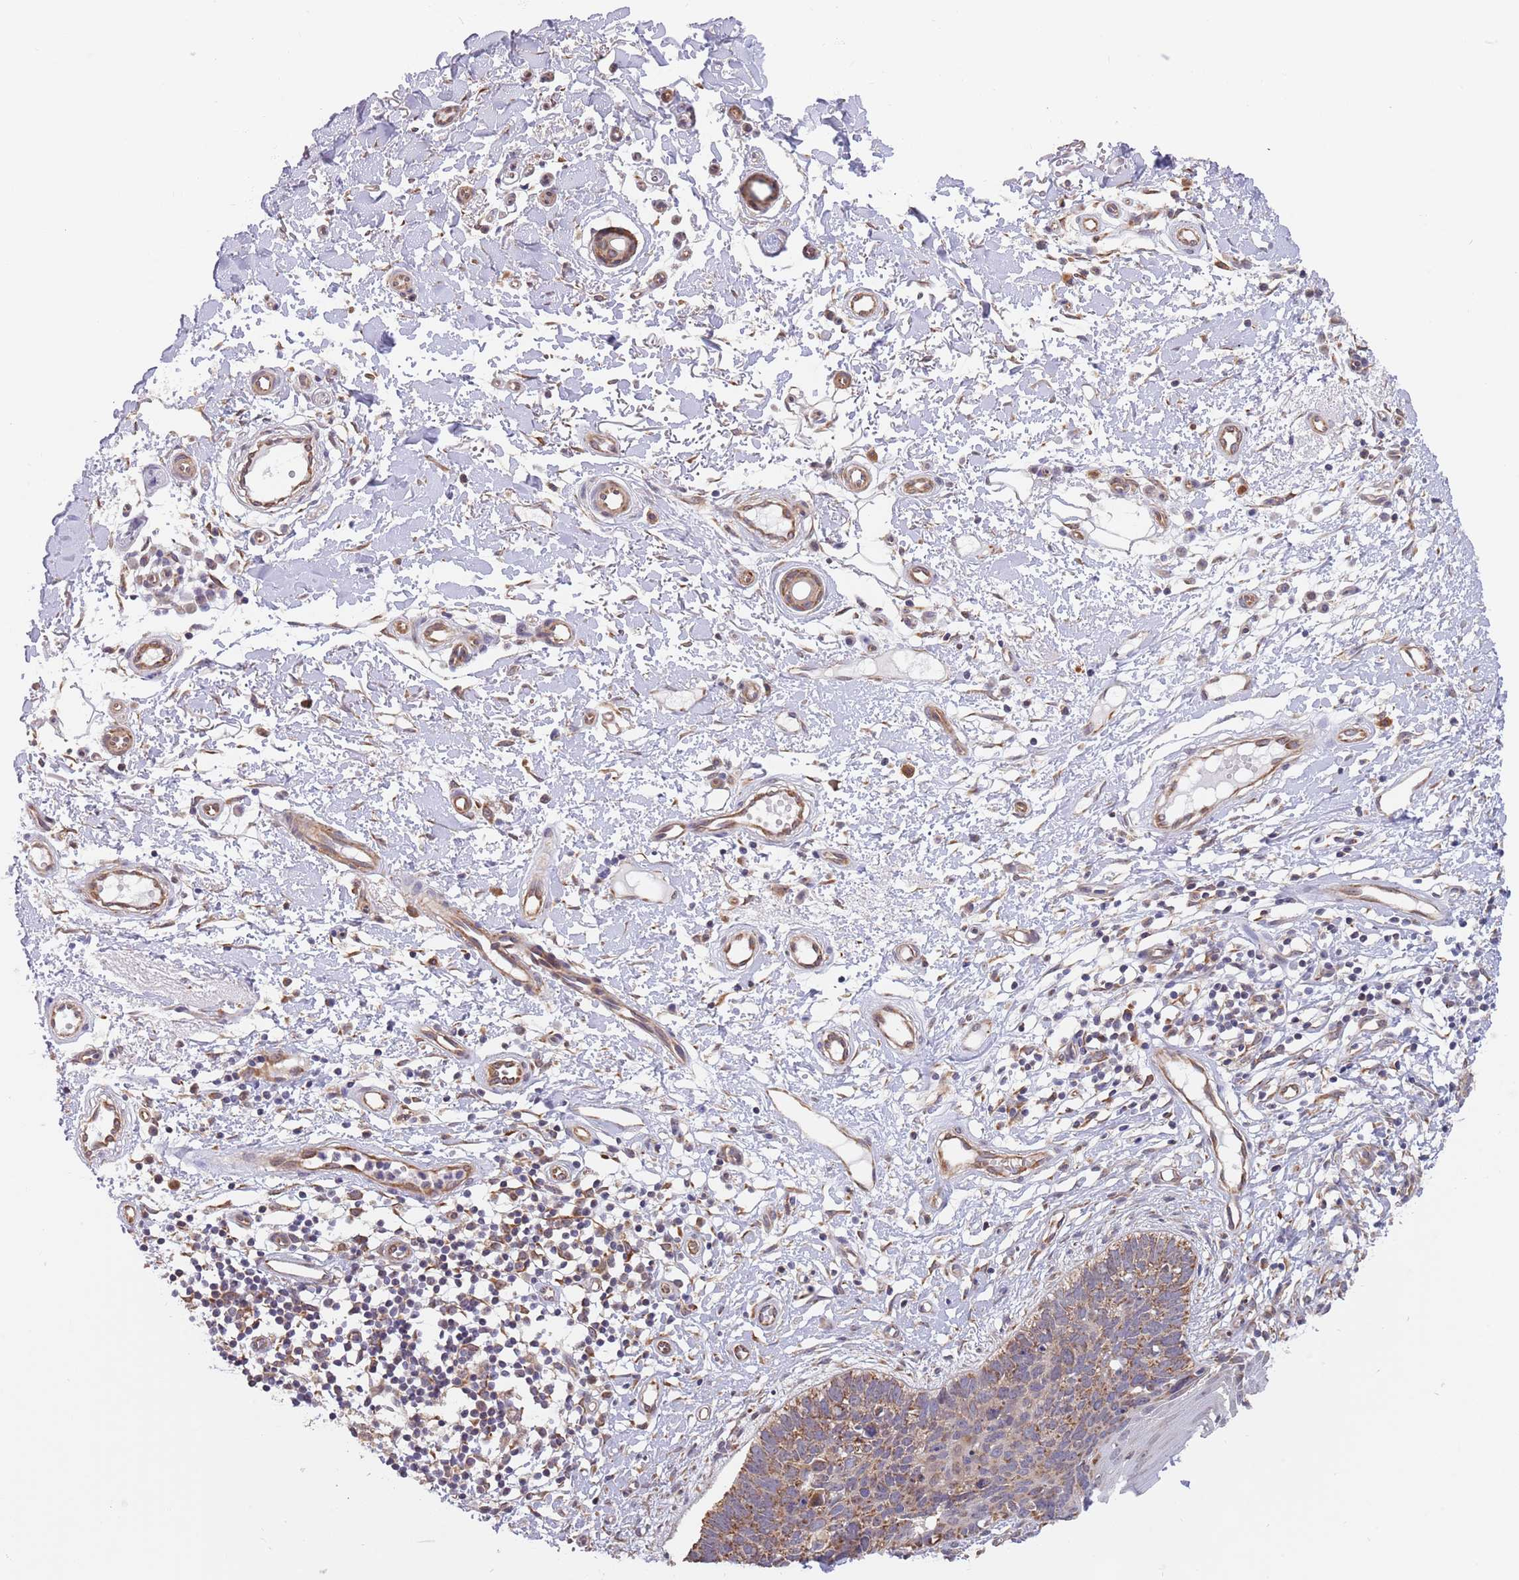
{"staining": {"intensity": "moderate", "quantity": "25%-75%", "location": "cytoplasmic/membranous"}, "tissue": "skin cancer", "cell_type": "Tumor cells", "image_type": "cancer", "snomed": [{"axis": "morphology", "description": "Basal cell carcinoma"}, {"axis": "topography", "description": "Skin"}], "caption": "Immunohistochemical staining of human basal cell carcinoma (skin) demonstrates medium levels of moderate cytoplasmic/membranous protein expression in approximately 25%-75% of tumor cells.", "gene": "UQCC3", "patient": {"sex": "male", "age": 78}}